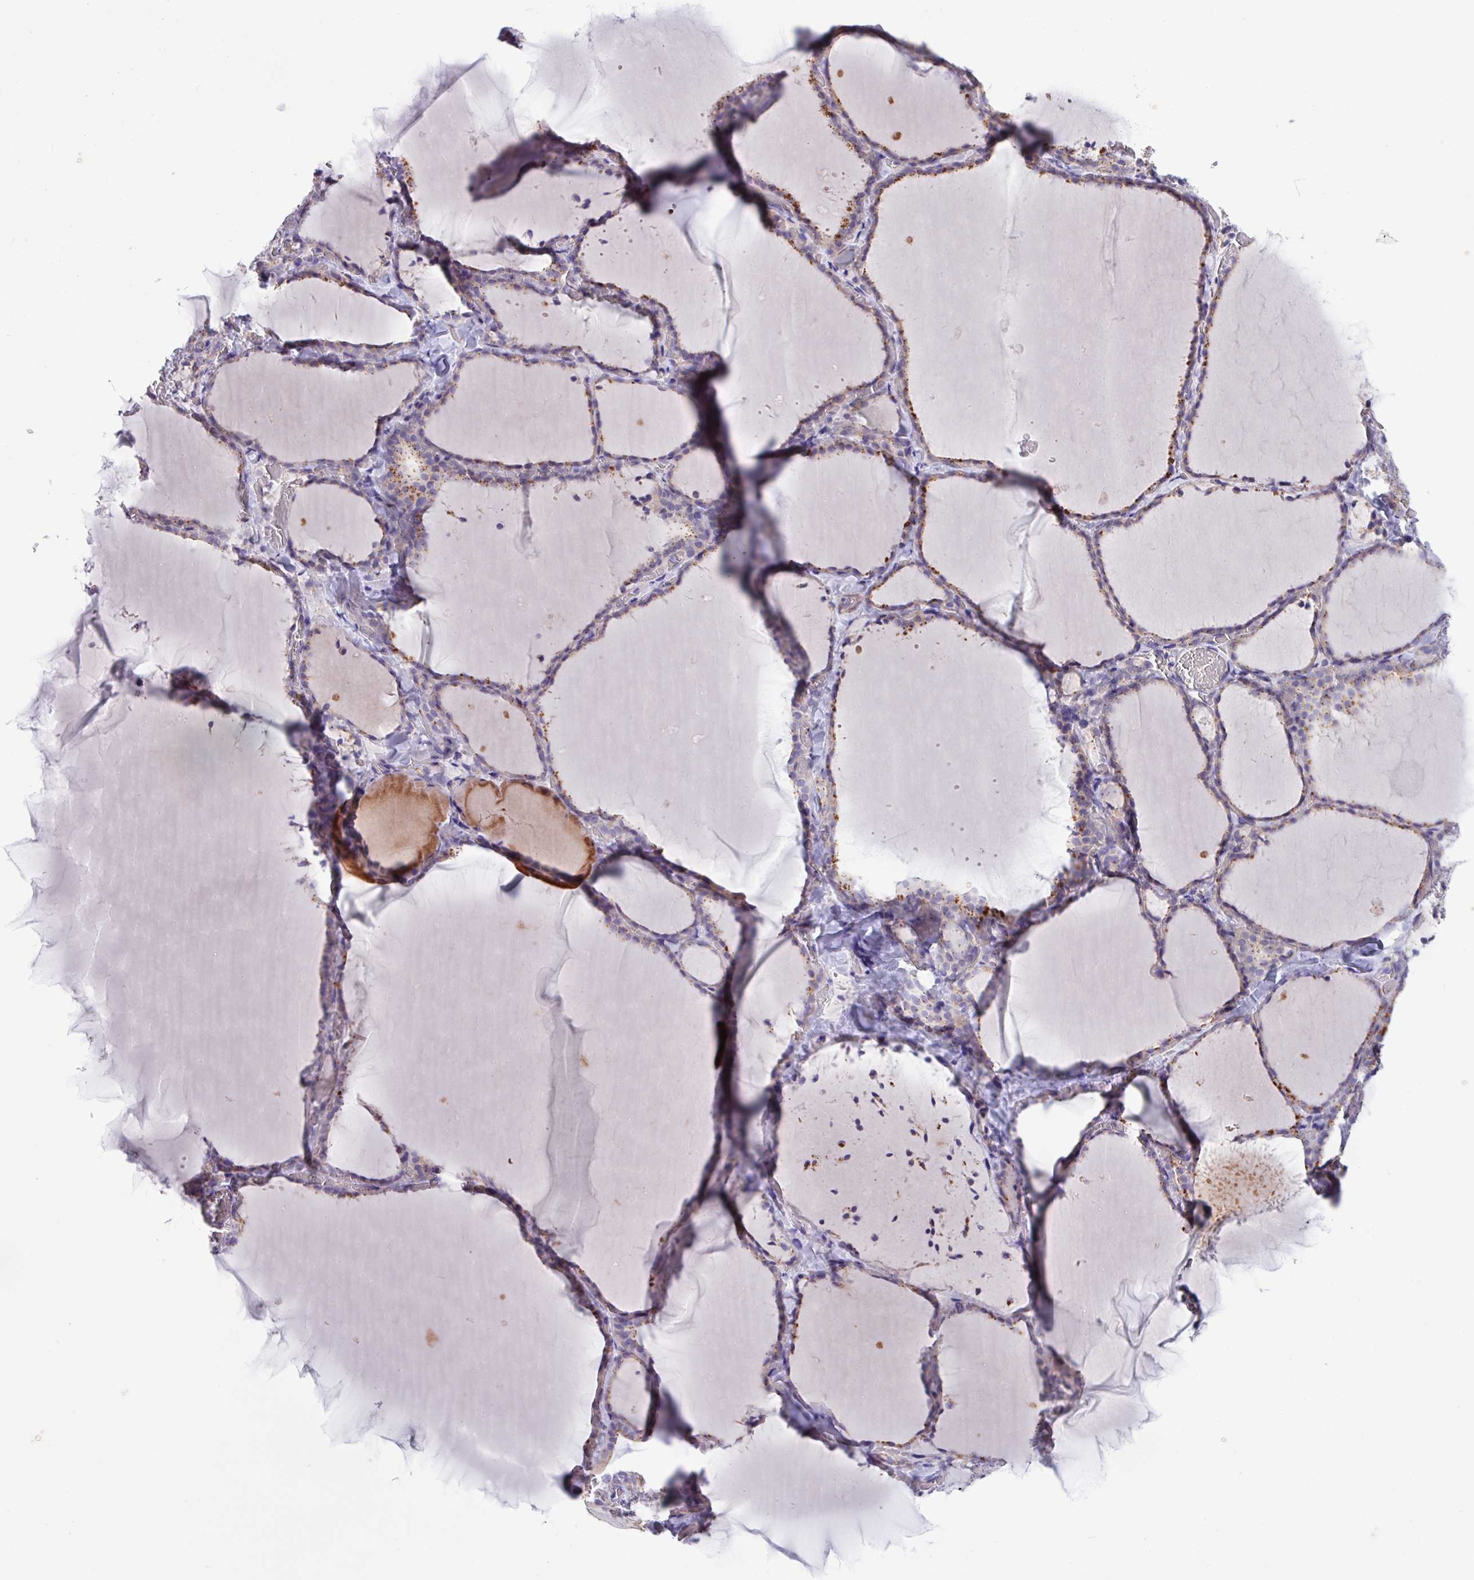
{"staining": {"intensity": "moderate", "quantity": "25%-75%", "location": "cytoplasmic/membranous"}, "tissue": "thyroid gland", "cell_type": "Glandular cells", "image_type": "normal", "snomed": [{"axis": "morphology", "description": "Normal tissue, NOS"}, {"axis": "topography", "description": "Thyroid gland"}], "caption": "Protein expression analysis of benign thyroid gland exhibits moderate cytoplasmic/membranous expression in about 25%-75% of glandular cells.", "gene": "SPINK8", "patient": {"sex": "female", "age": 22}}